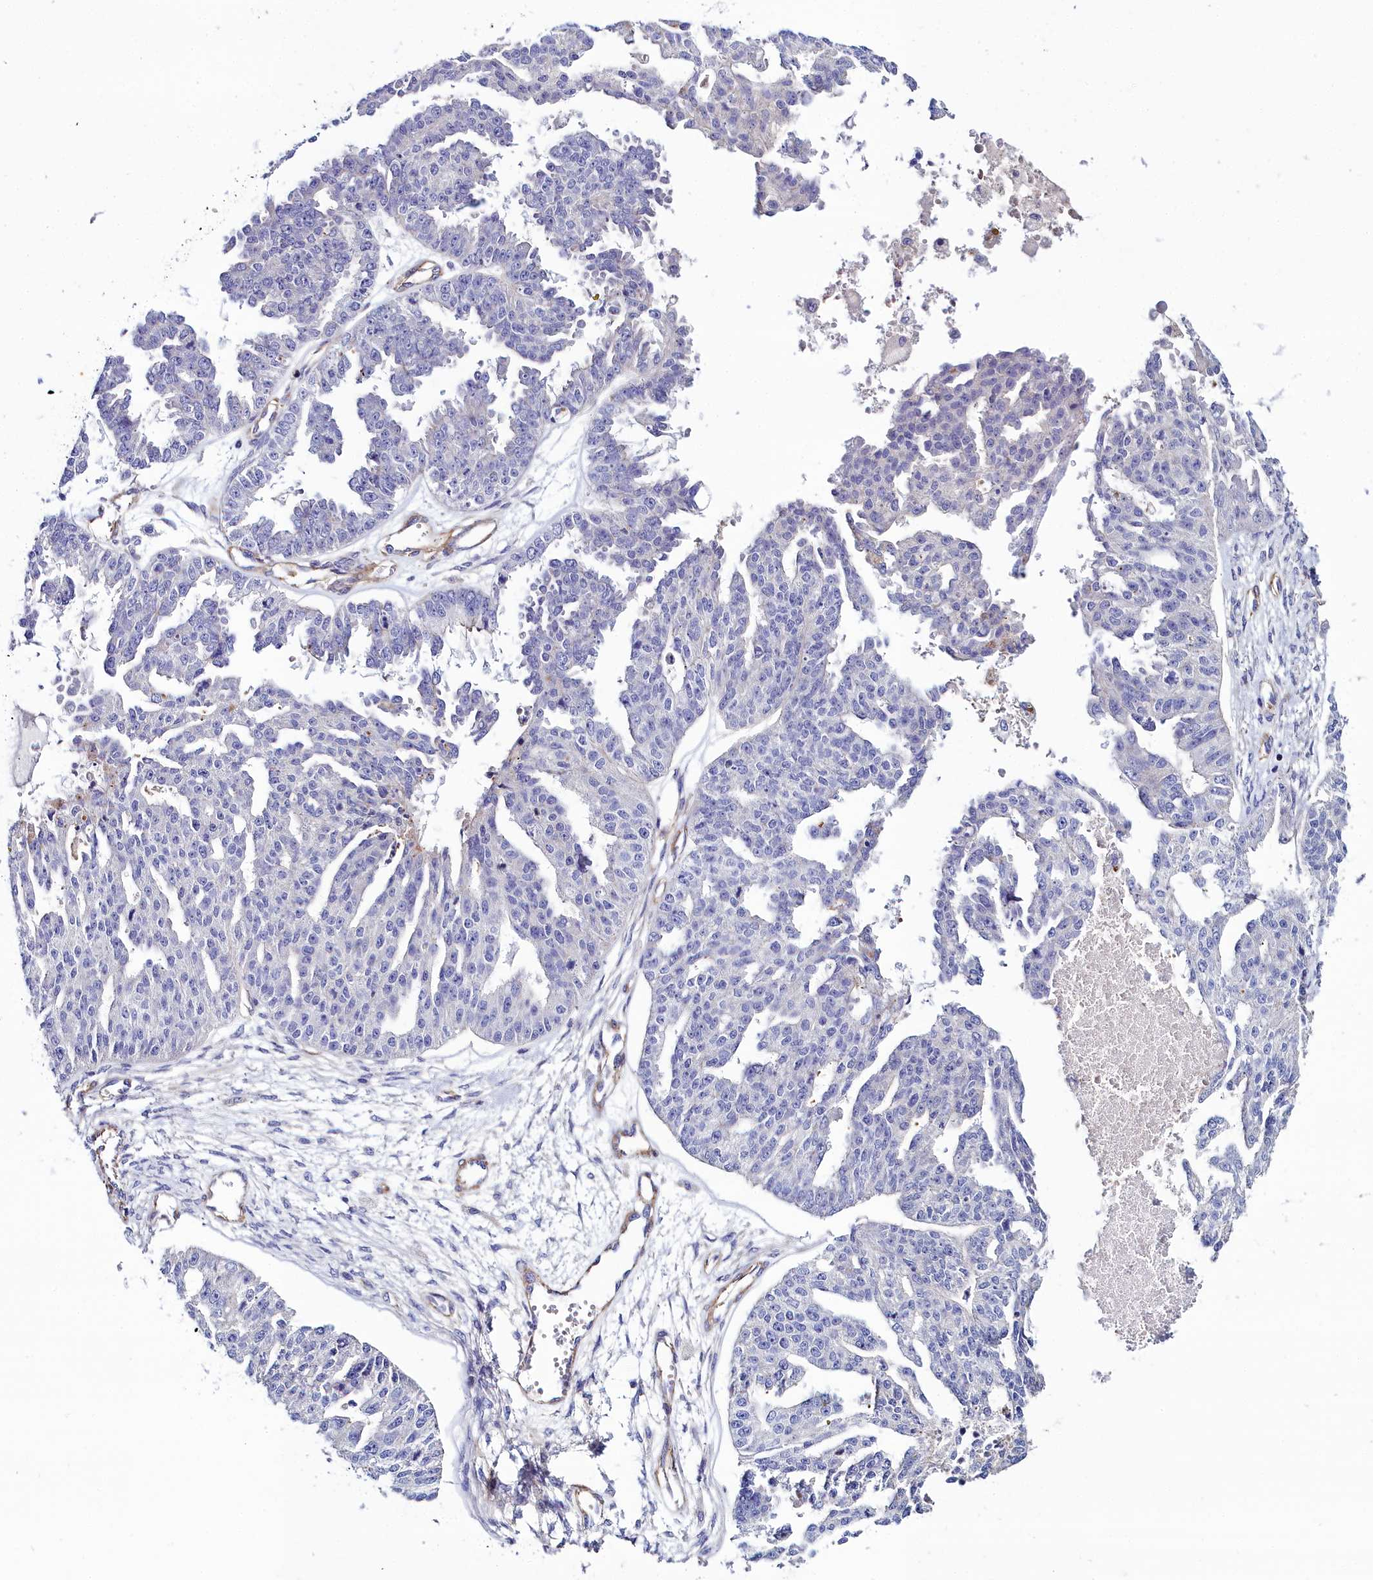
{"staining": {"intensity": "negative", "quantity": "none", "location": "none"}, "tissue": "ovarian cancer", "cell_type": "Tumor cells", "image_type": "cancer", "snomed": [{"axis": "morphology", "description": "Cystadenocarcinoma, serous, NOS"}, {"axis": "topography", "description": "Ovary"}], "caption": "An IHC histopathology image of ovarian cancer (serous cystadenocarcinoma) is shown. There is no staining in tumor cells of ovarian cancer (serous cystadenocarcinoma).", "gene": "FADS3", "patient": {"sex": "female", "age": 58}}